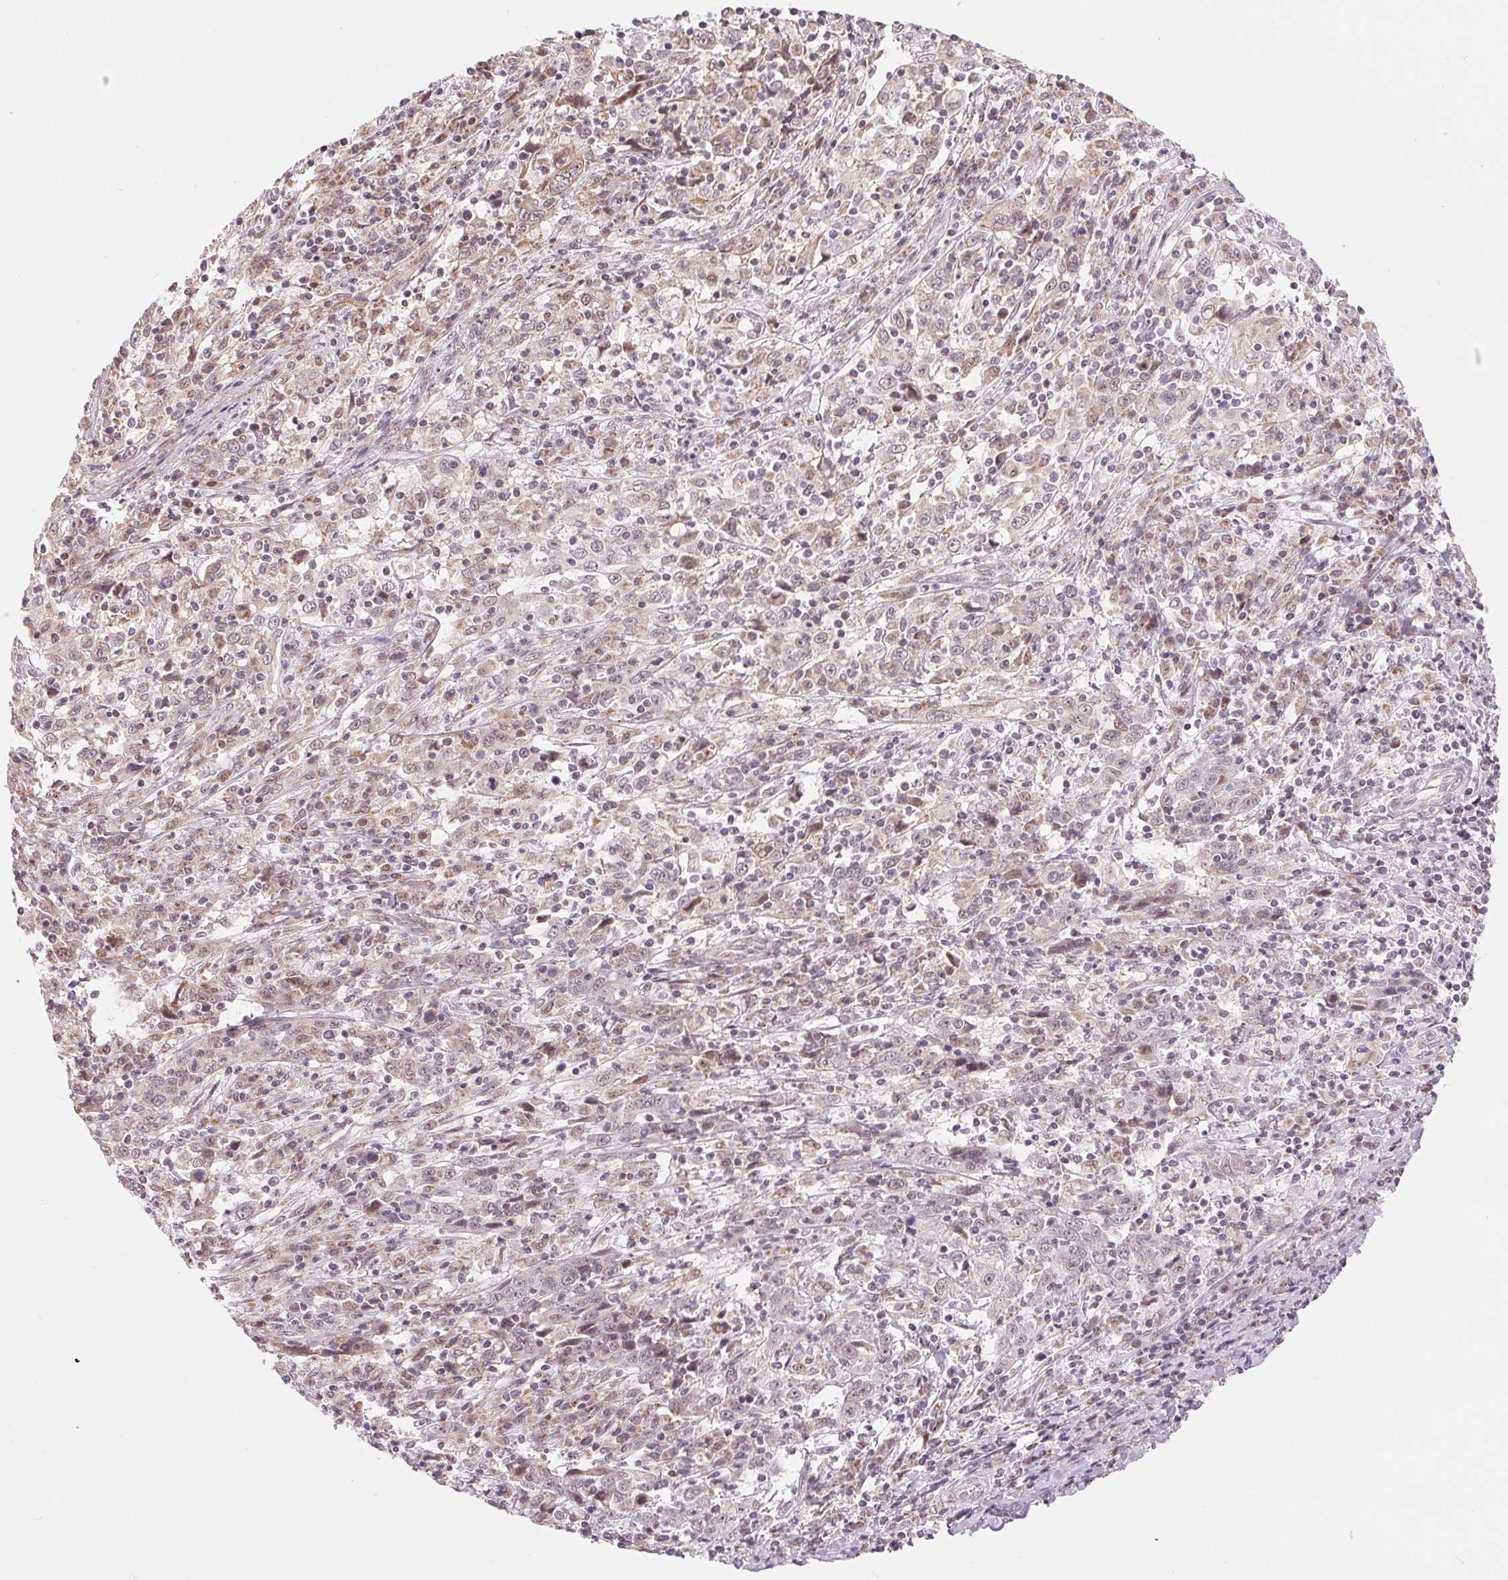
{"staining": {"intensity": "negative", "quantity": "none", "location": "none"}, "tissue": "cervical cancer", "cell_type": "Tumor cells", "image_type": "cancer", "snomed": [{"axis": "morphology", "description": "Squamous cell carcinoma, NOS"}, {"axis": "topography", "description": "Cervix"}], "caption": "DAB immunohistochemical staining of squamous cell carcinoma (cervical) exhibits no significant staining in tumor cells.", "gene": "ARHGAP32", "patient": {"sex": "female", "age": 46}}